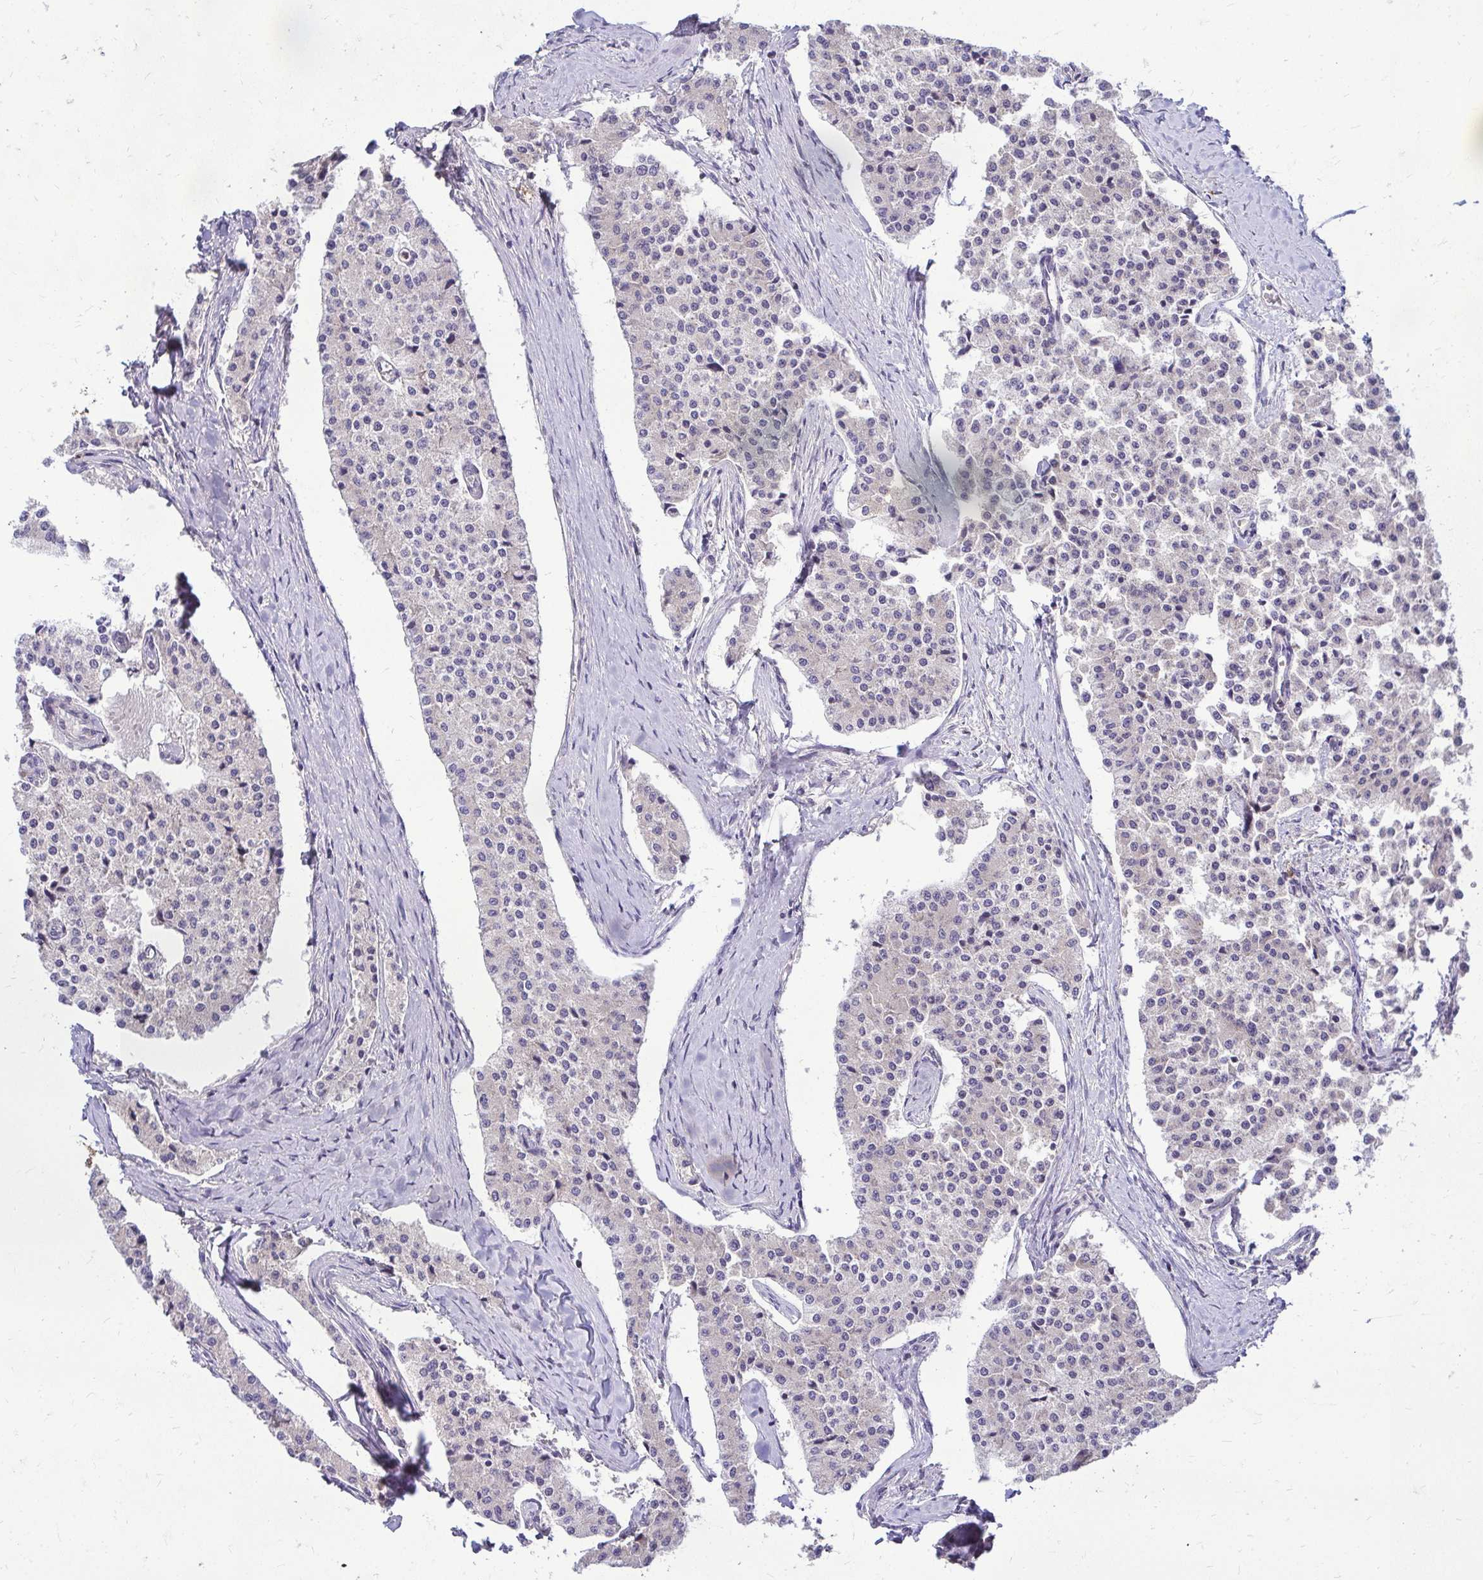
{"staining": {"intensity": "negative", "quantity": "none", "location": "none"}, "tissue": "carcinoid", "cell_type": "Tumor cells", "image_type": "cancer", "snomed": [{"axis": "morphology", "description": "Carcinoid, malignant, NOS"}, {"axis": "topography", "description": "Colon"}], "caption": "Tumor cells show no significant staining in carcinoid (malignant).", "gene": "FMR1", "patient": {"sex": "female", "age": 52}}